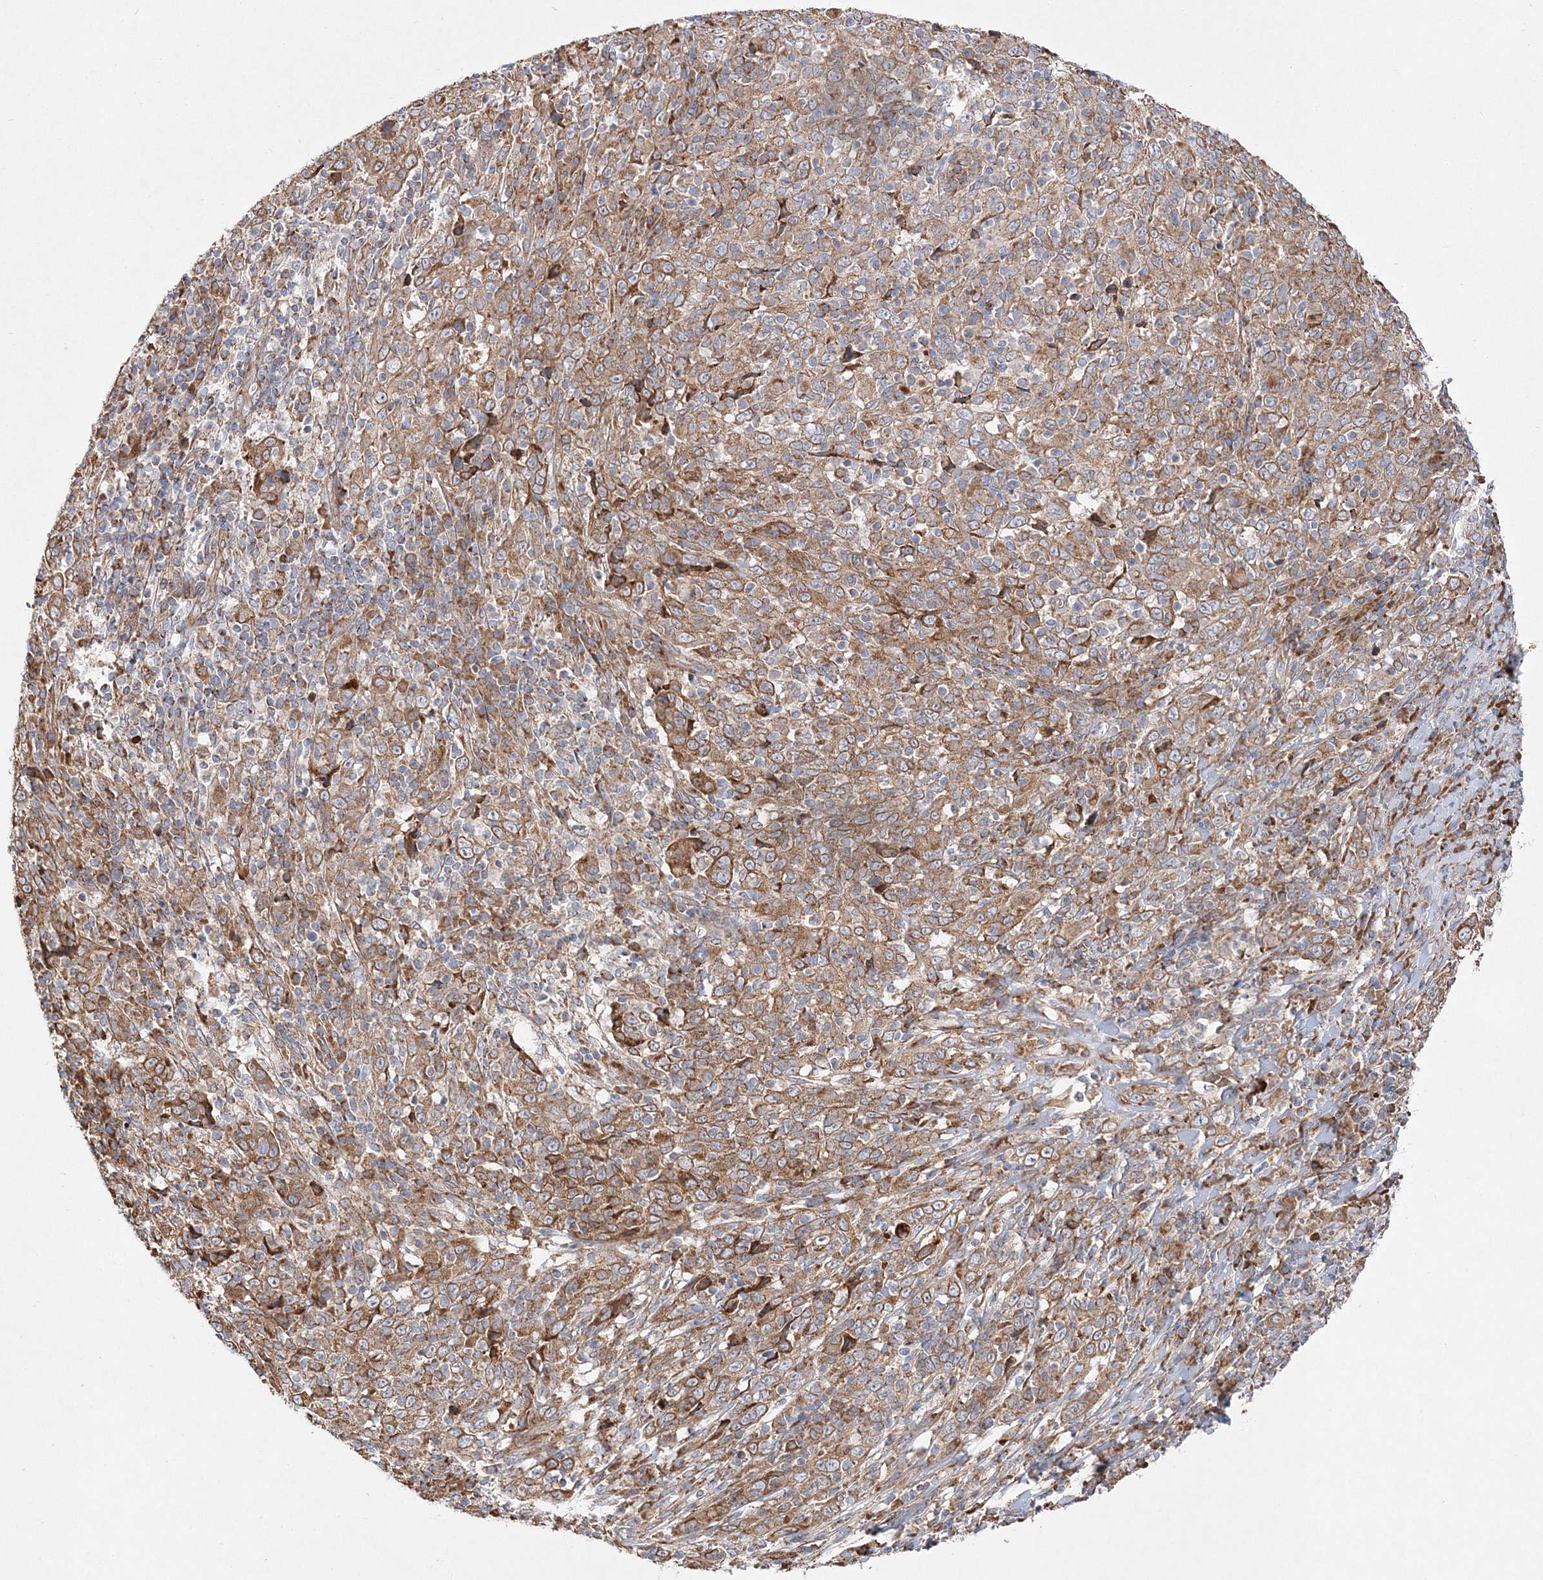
{"staining": {"intensity": "moderate", "quantity": ">75%", "location": "cytoplasmic/membranous"}, "tissue": "cervical cancer", "cell_type": "Tumor cells", "image_type": "cancer", "snomed": [{"axis": "morphology", "description": "Squamous cell carcinoma, NOS"}, {"axis": "topography", "description": "Cervix"}], "caption": "Protein expression analysis of human cervical squamous cell carcinoma reveals moderate cytoplasmic/membranous staining in about >75% of tumor cells.", "gene": "ZFYVE16", "patient": {"sex": "female", "age": 46}}